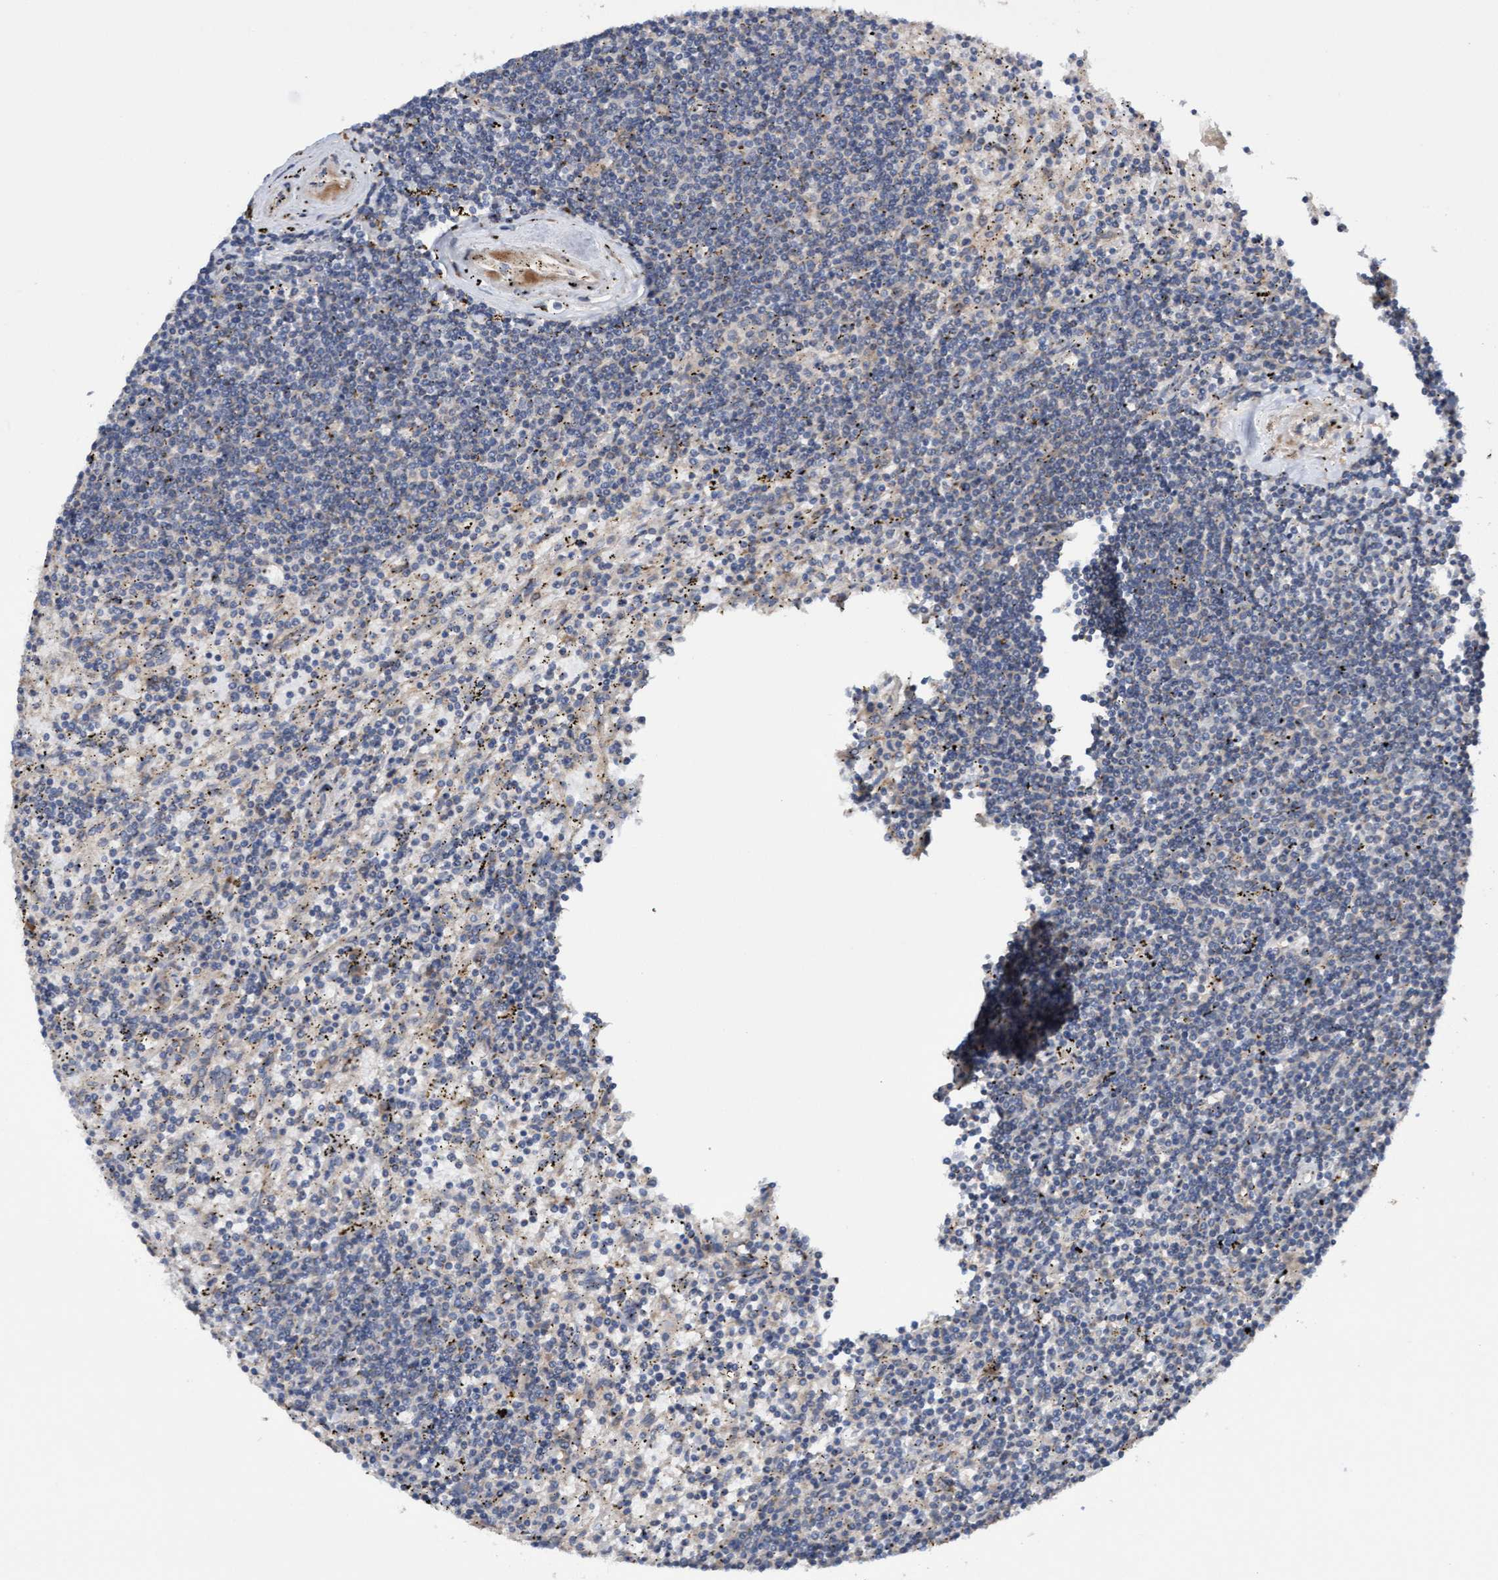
{"staining": {"intensity": "negative", "quantity": "none", "location": "none"}, "tissue": "lymphoma", "cell_type": "Tumor cells", "image_type": "cancer", "snomed": [{"axis": "morphology", "description": "Malignant lymphoma, non-Hodgkin's type, Low grade"}, {"axis": "topography", "description": "Spleen"}], "caption": "This is a image of immunohistochemistry (IHC) staining of low-grade malignant lymphoma, non-Hodgkin's type, which shows no expression in tumor cells.", "gene": "ELP5", "patient": {"sex": "male", "age": 76}}